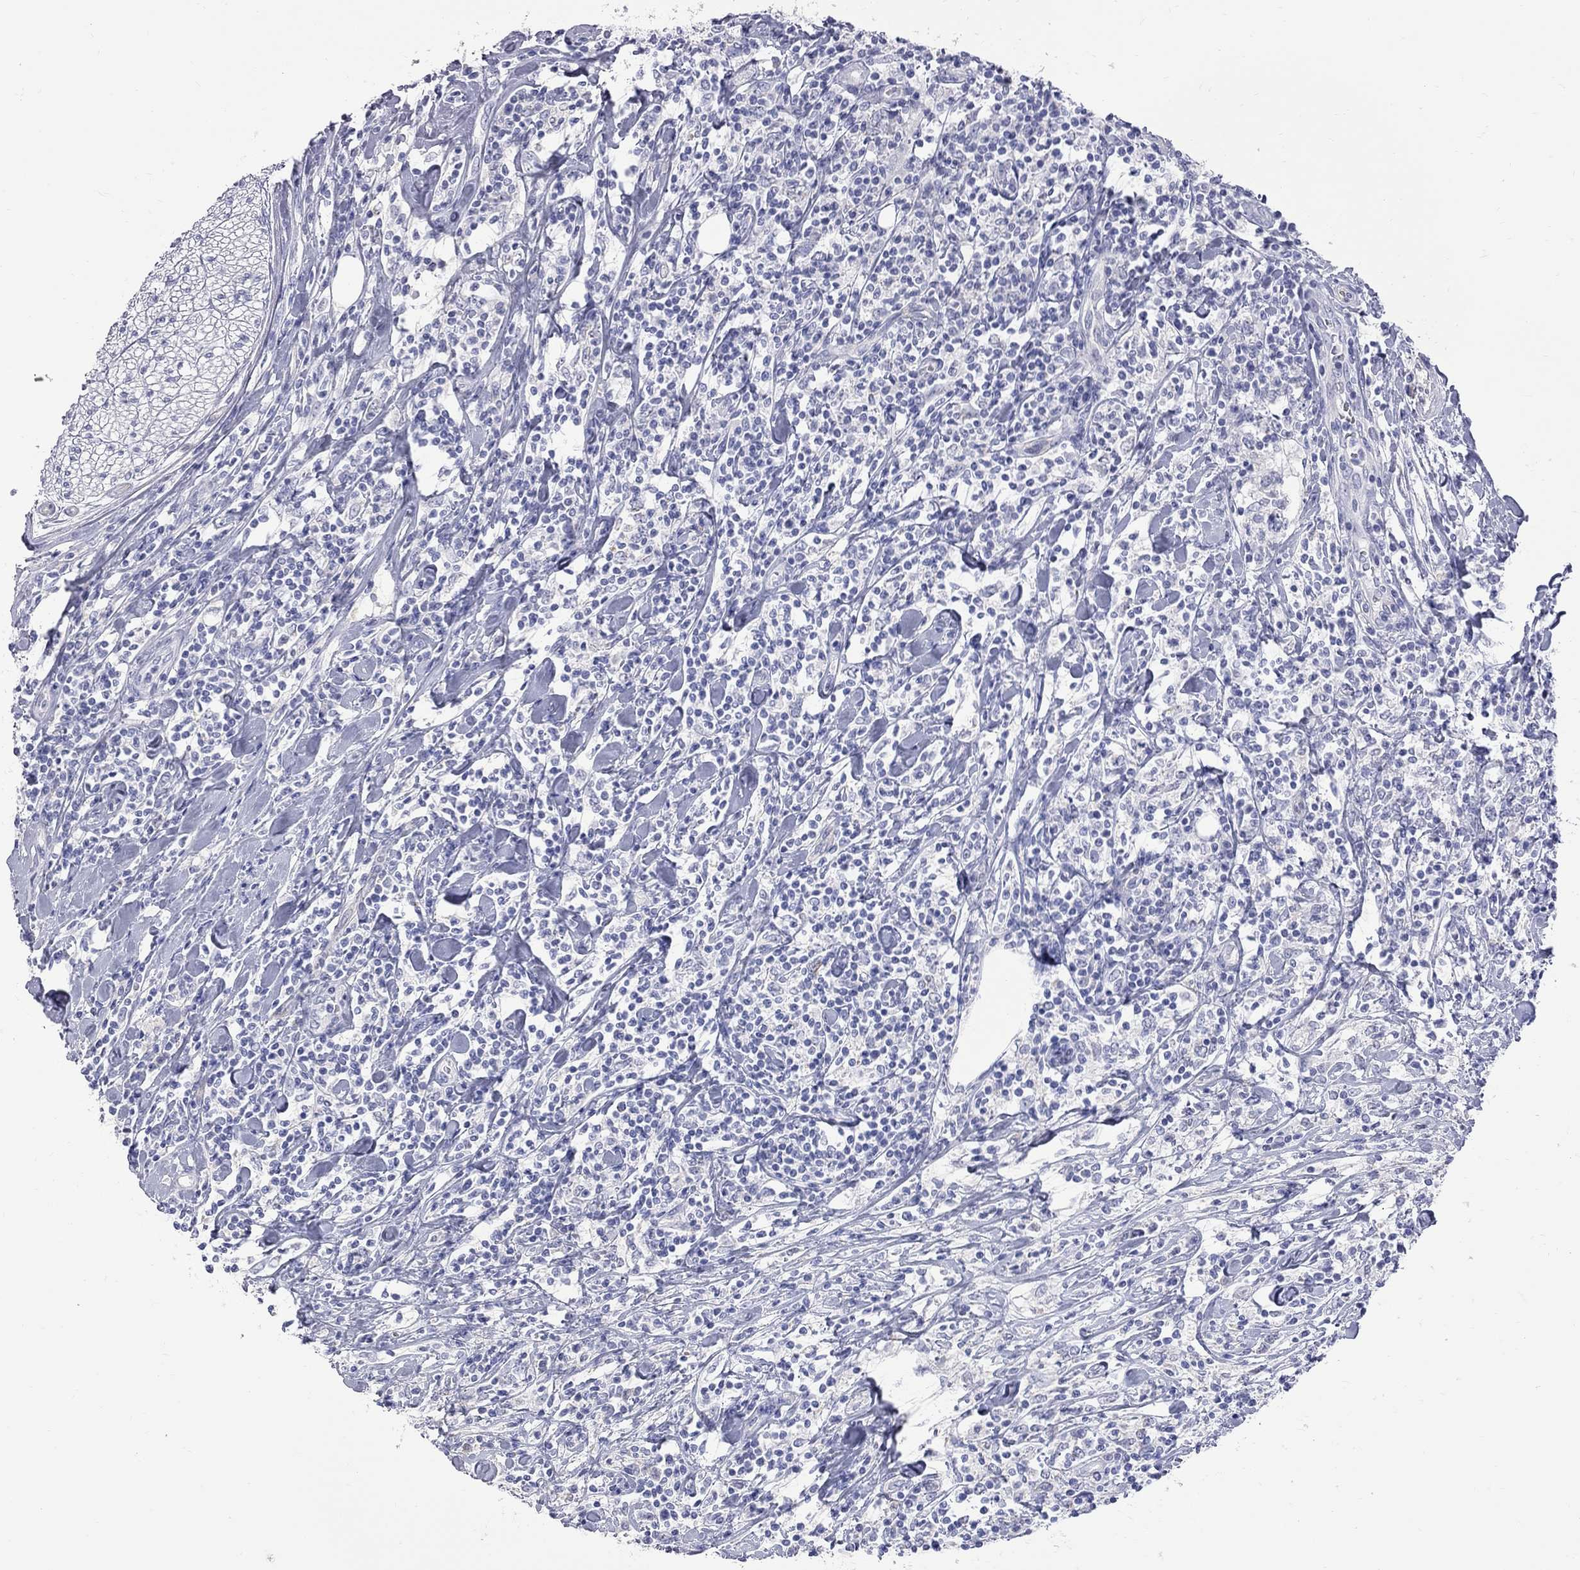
{"staining": {"intensity": "negative", "quantity": "none", "location": "none"}, "tissue": "lymphoma", "cell_type": "Tumor cells", "image_type": "cancer", "snomed": [{"axis": "morphology", "description": "Malignant lymphoma, non-Hodgkin's type, High grade"}, {"axis": "topography", "description": "Lymph node"}], "caption": "DAB (3,3'-diaminobenzidine) immunohistochemical staining of lymphoma reveals no significant staining in tumor cells.", "gene": "KCND2", "patient": {"sex": "female", "age": 84}}